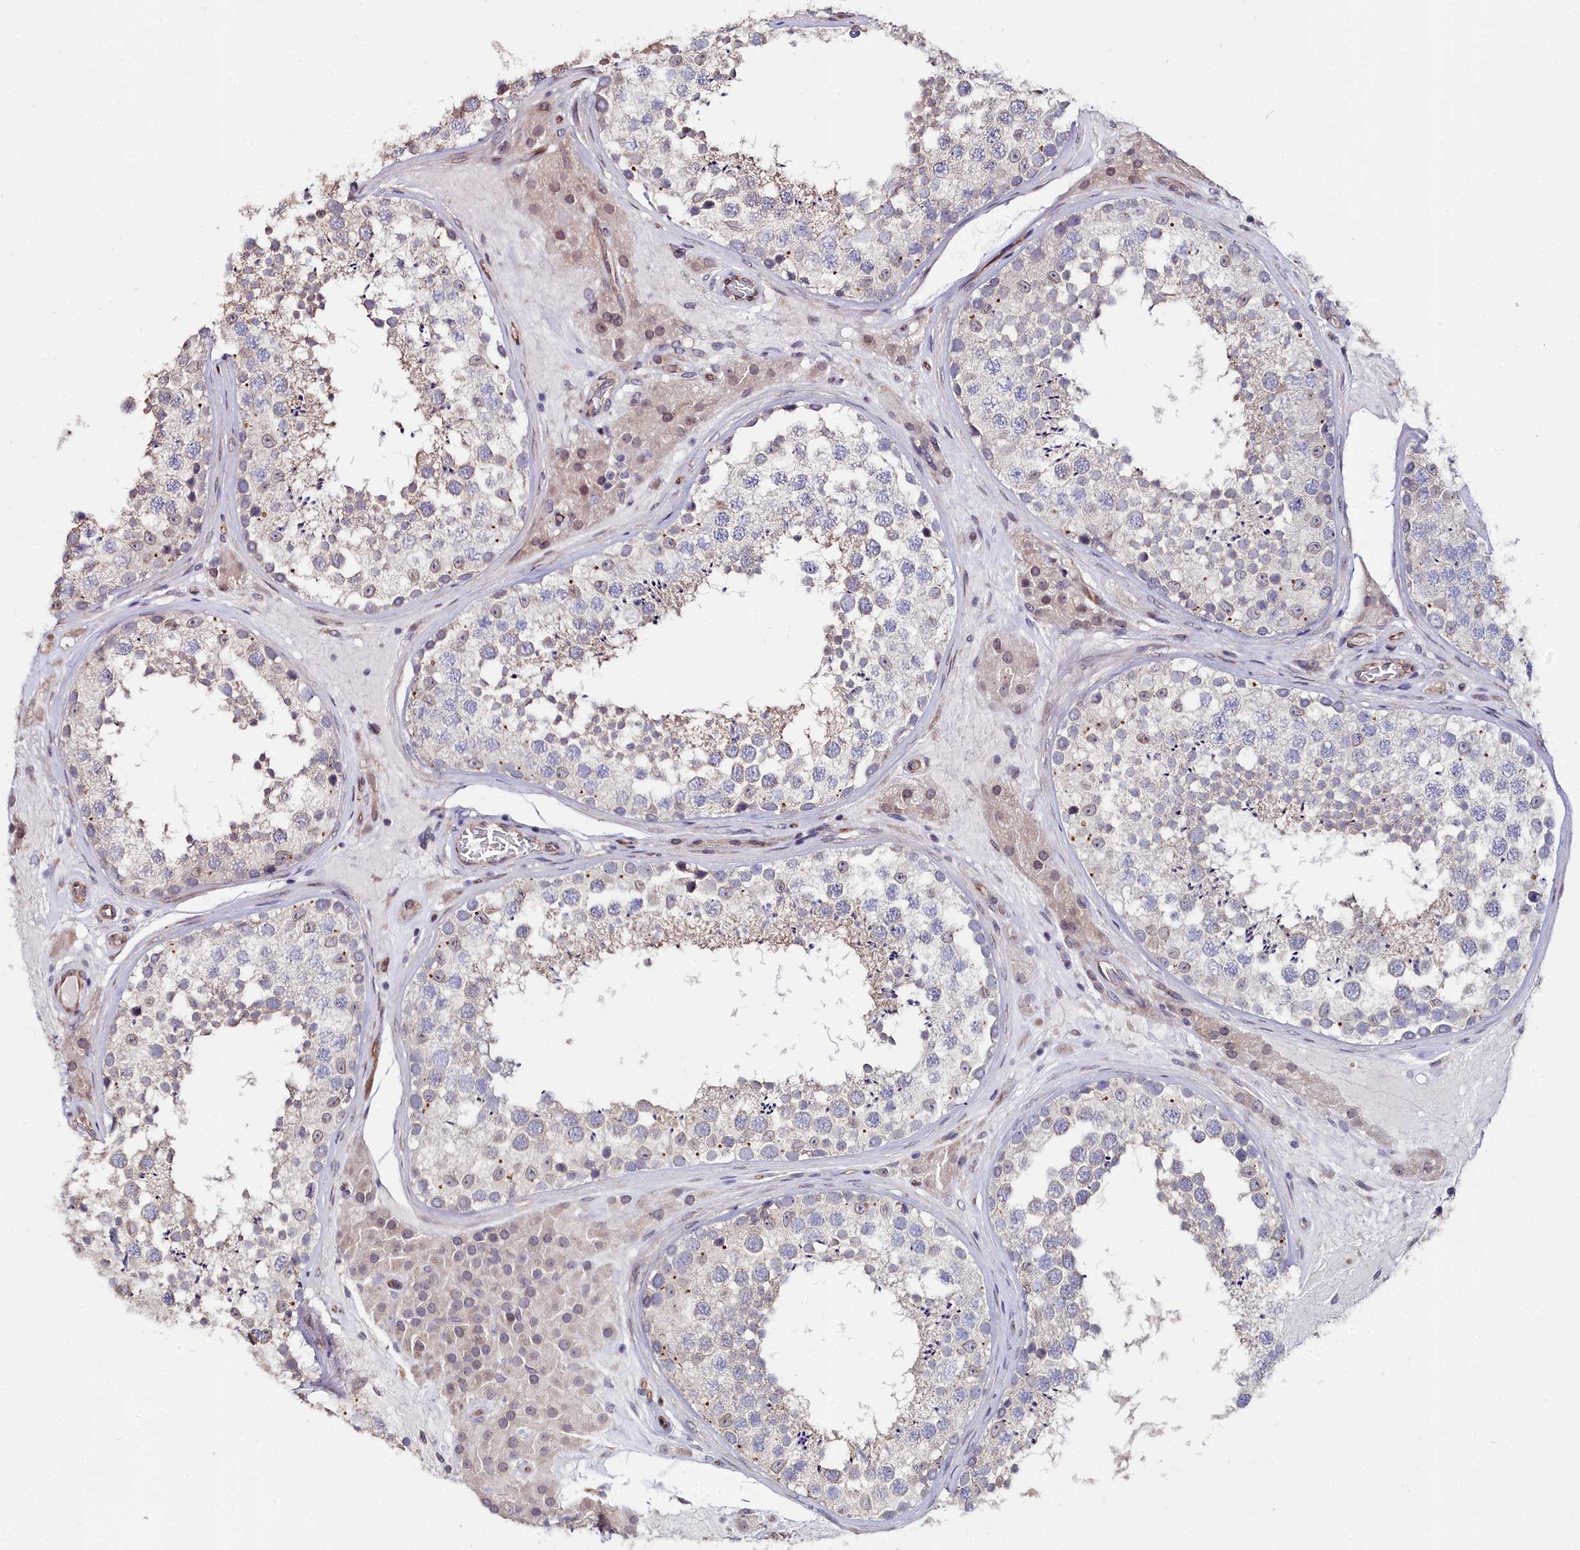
{"staining": {"intensity": "weak", "quantity": "25%-75%", "location": "cytoplasmic/membranous"}, "tissue": "testis", "cell_type": "Cells in seminiferous ducts", "image_type": "normal", "snomed": [{"axis": "morphology", "description": "Normal tissue, NOS"}, {"axis": "topography", "description": "Testis"}], "caption": "Cells in seminiferous ducts exhibit low levels of weak cytoplasmic/membranous expression in approximately 25%-75% of cells in normal testis. (IHC, brightfield microscopy, high magnification).", "gene": "C4orf19", "patient": {"sex": "male", "age": 46}}